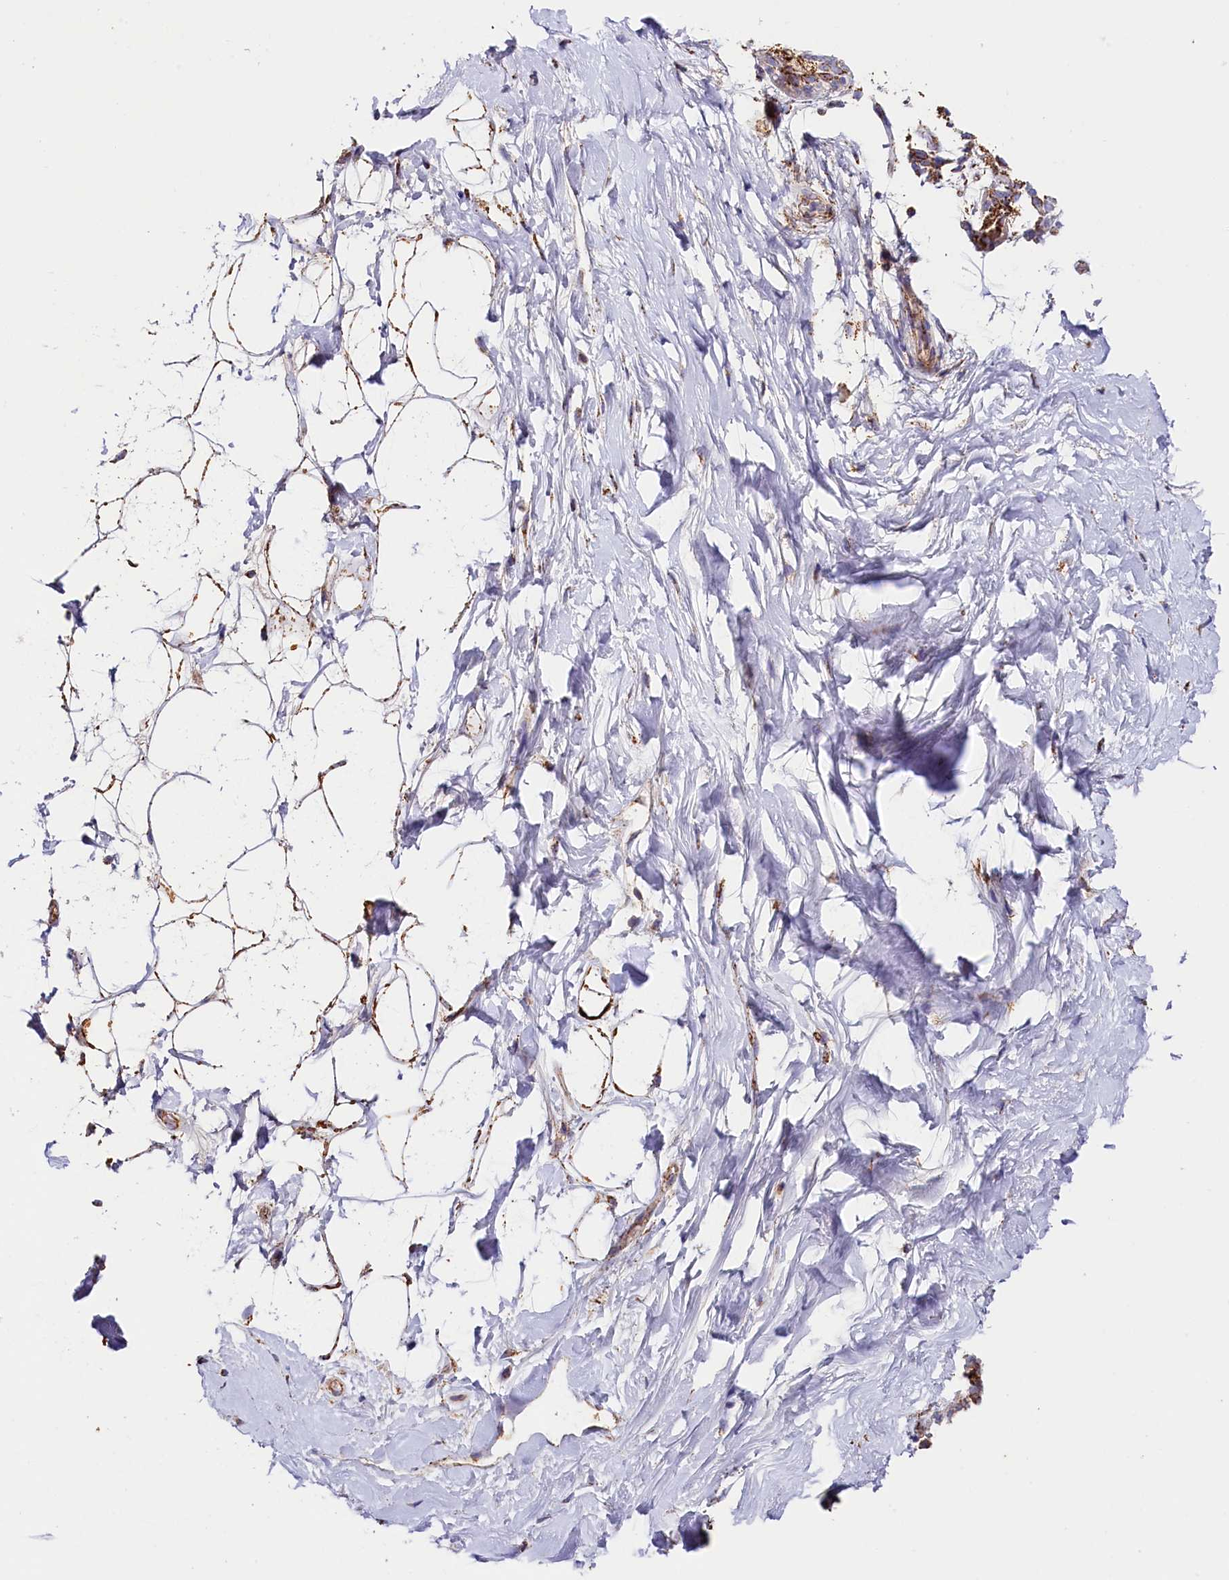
{"staining": {"intensity": "moderate", "quantity": ">75%", "location": "cytoplasmic/membranous"}, "tissue": "adipose tissue", "cell_type": "Adipocytes", "image_type": "normal", "snomed": [{"axis": "morphology", "description": "Normal tissue, NOS"}, {"axis": "topography", "description": "Breast"}], "caption": "IHC (DAB) staining of benign adipose tissue displays moderate cytoplasmic/membranous protein expression in approximately >75% of adipocytes.", "gene": "AKTIP", "patient": {"sex": "female", "age": 26}}